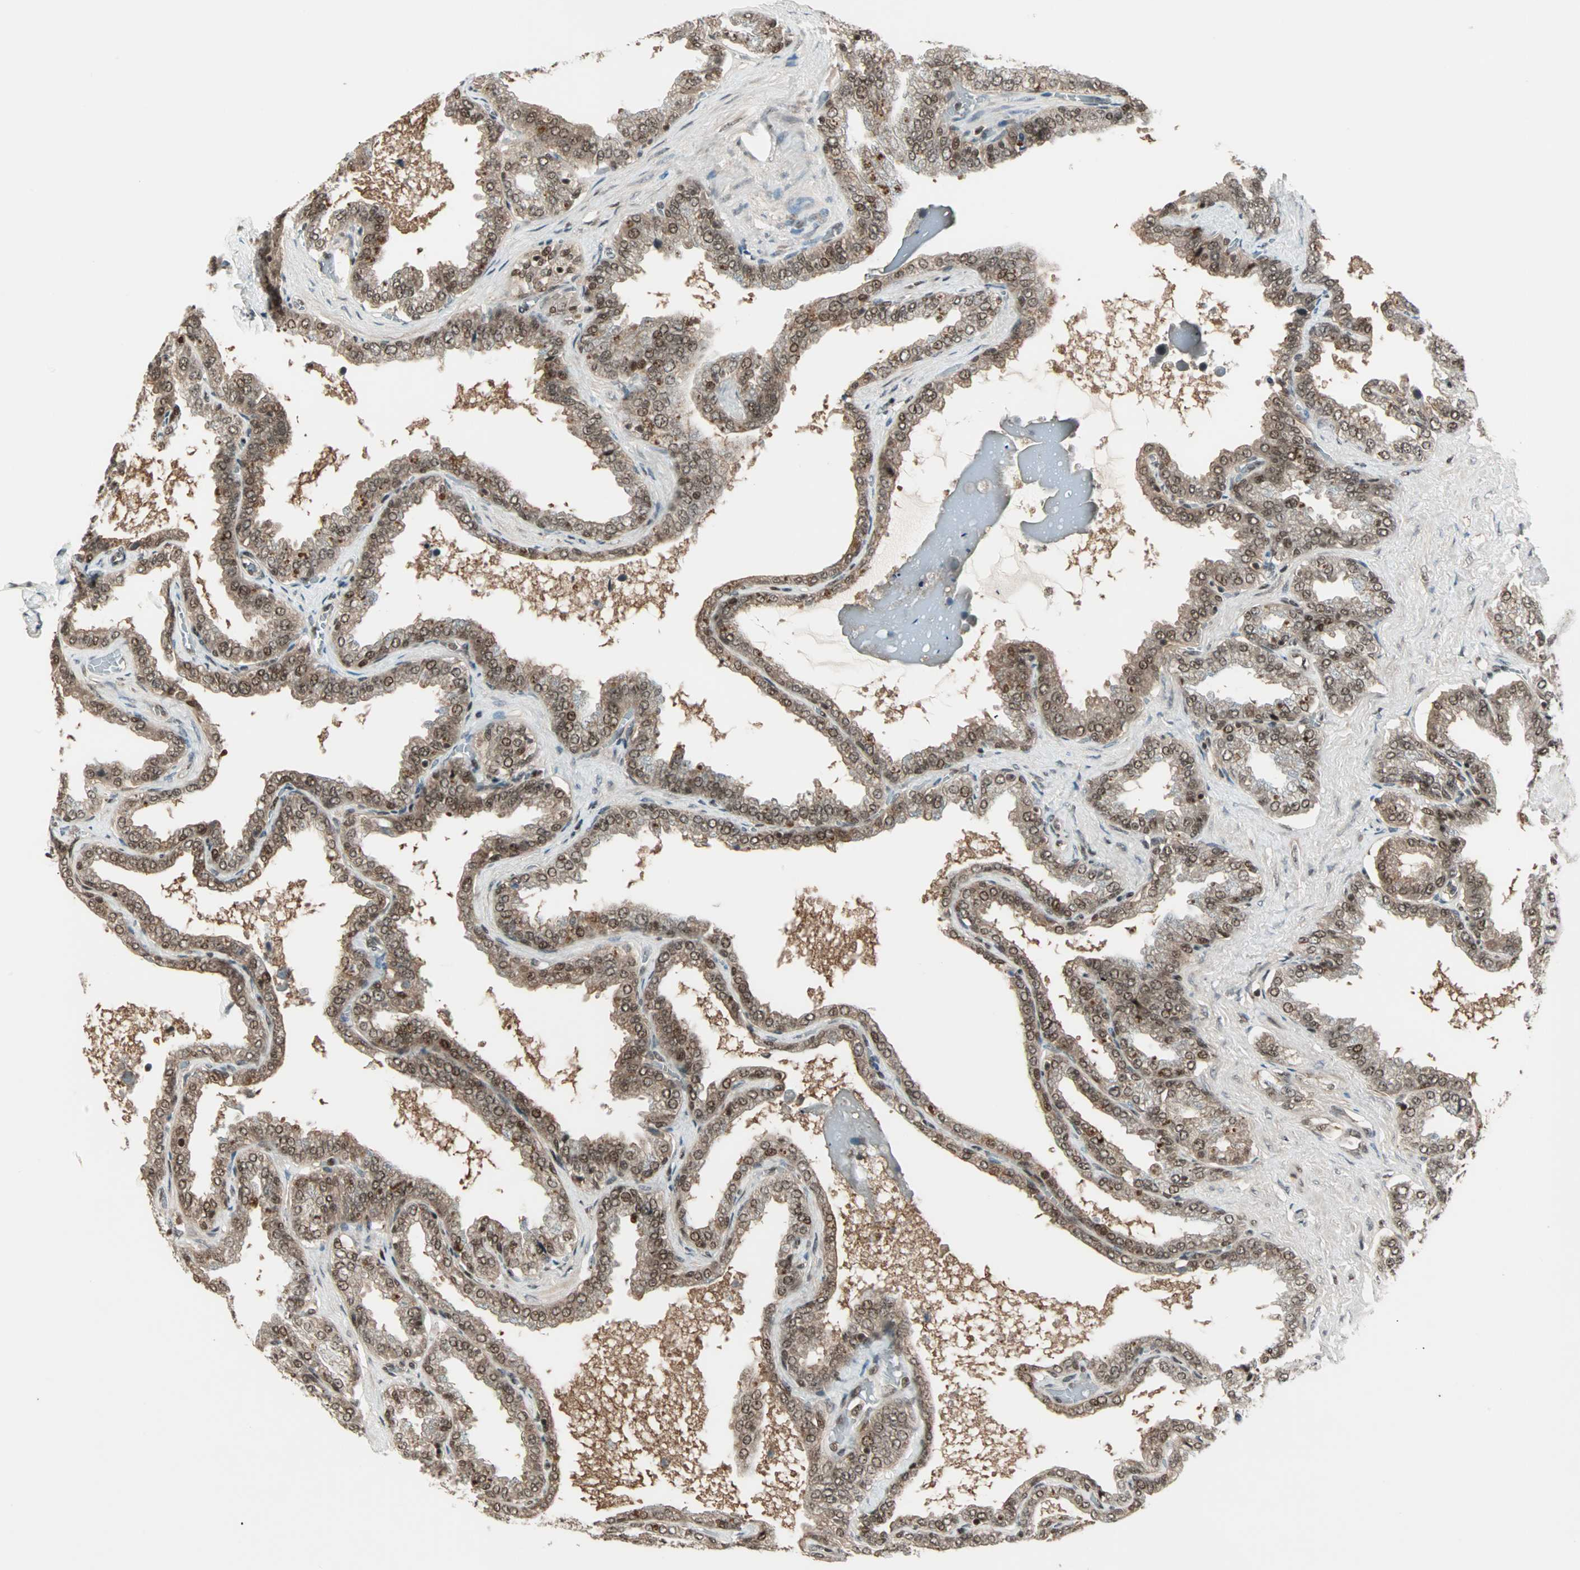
{"staining": {"intensity": "moderate", "quantity": ">75%", "location": "cytoplasmic/membranous,nuclear"}, "tissue": "seminal vesicle", "cell_type": "Glandular cells", "image_type": "normal", "snomed": [{"axis": "morphology", "description": "Normal tissue, NOS"}, {"axis": "topography", "description": "Seminal veicle"}], "caption": "Immunohistochemistry (IHC) photomicrograph of normal seminal vesicle stained for a protein (brown), which displays medium levels of moderate cytoplasmic/membranous,nuclear expression in approximately >75% of glandular cells.", "gene": "ZNF44", "patient": {"sex": "male", "age": 46}}